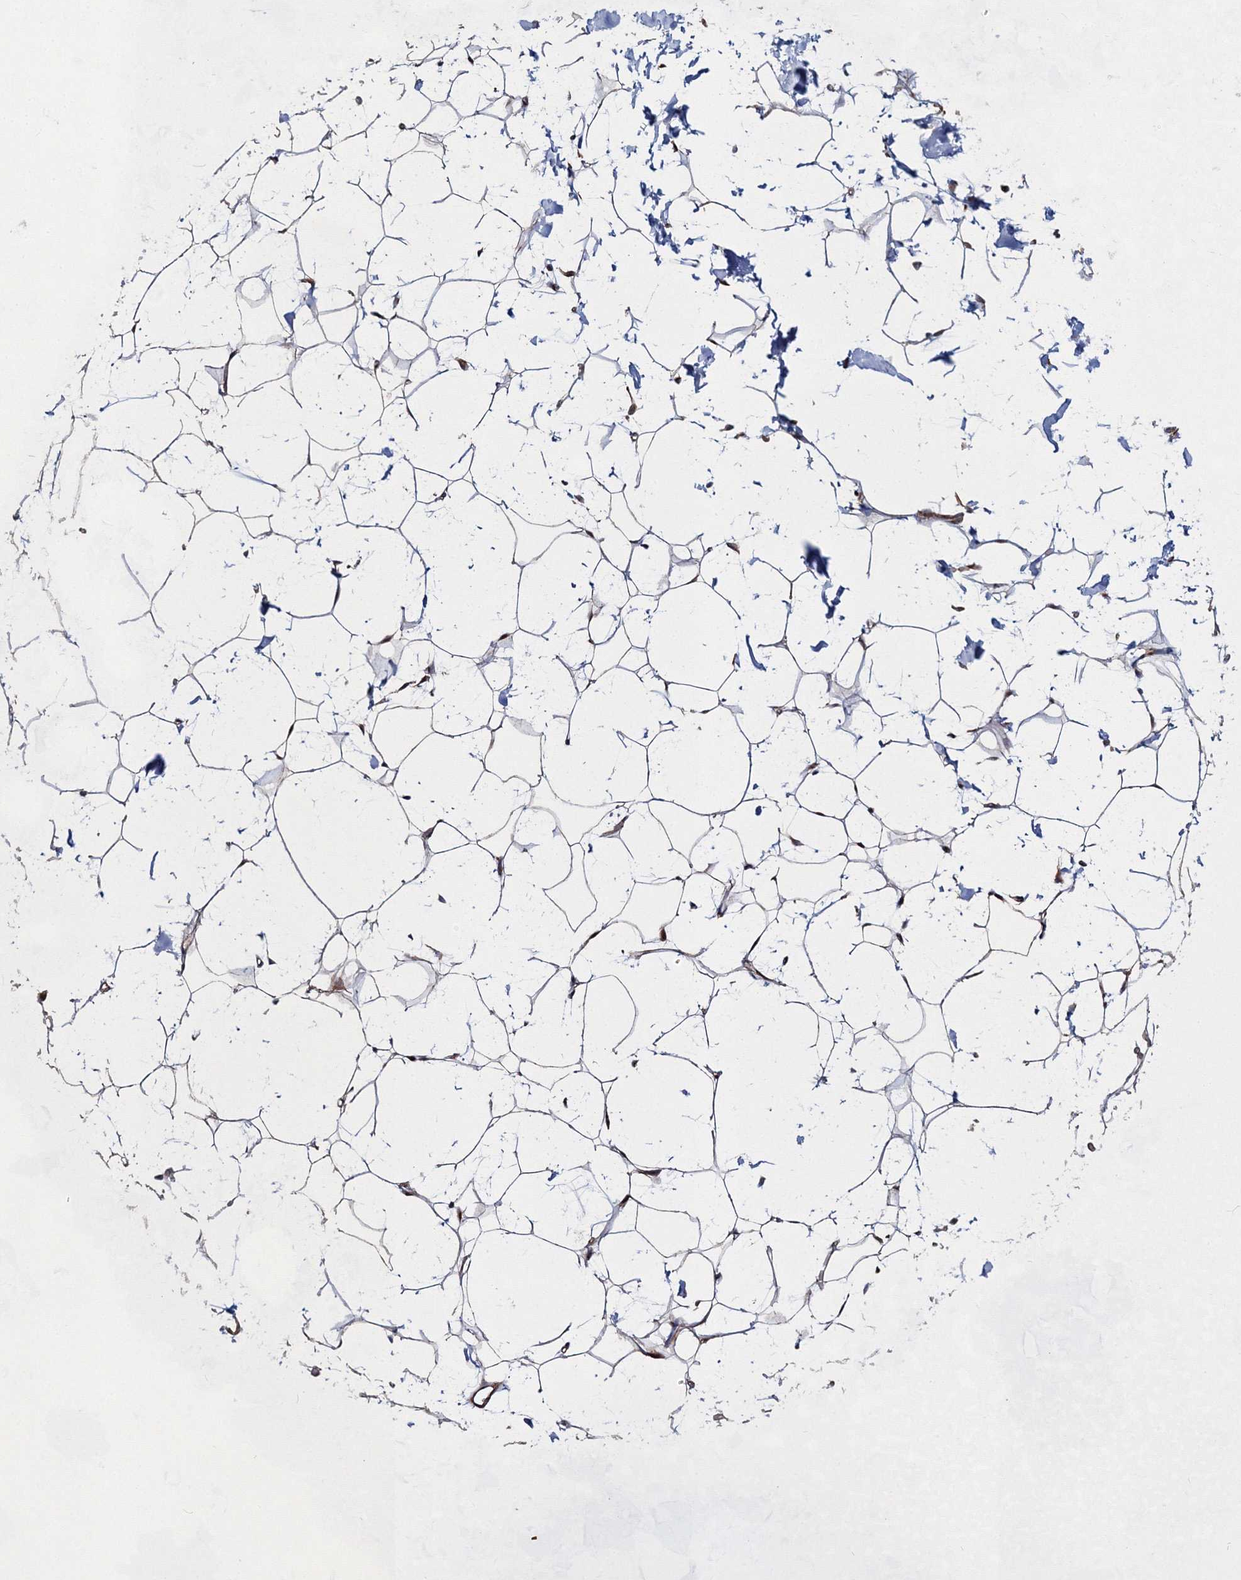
{"staining": {"intensity": "moderate", "quantity": "<25%", "location": "cytoplasmic/membranous"}, "tissue": "adipose tissue", "cell_type": "Adipocytes", "image_type": "normal", "snomed": [{"axis": "morphology", "description": "Normal tissue, NOS"}, {"axis": "topography", "description": "Breast"}], "caption": "Immunohistochemical staining of benign adipose tissue displays moderate cytoplasmic/membranous protein expression in approximately <25% of adipocytes. (Stains: DAB (3,3'-diaminobenzidine) in brown, nuclei in blue, Microscopy: brightfield microscopy at high magnification).", "gene": "SNIP1", "patient": {"sex": "female", "age": 23}}